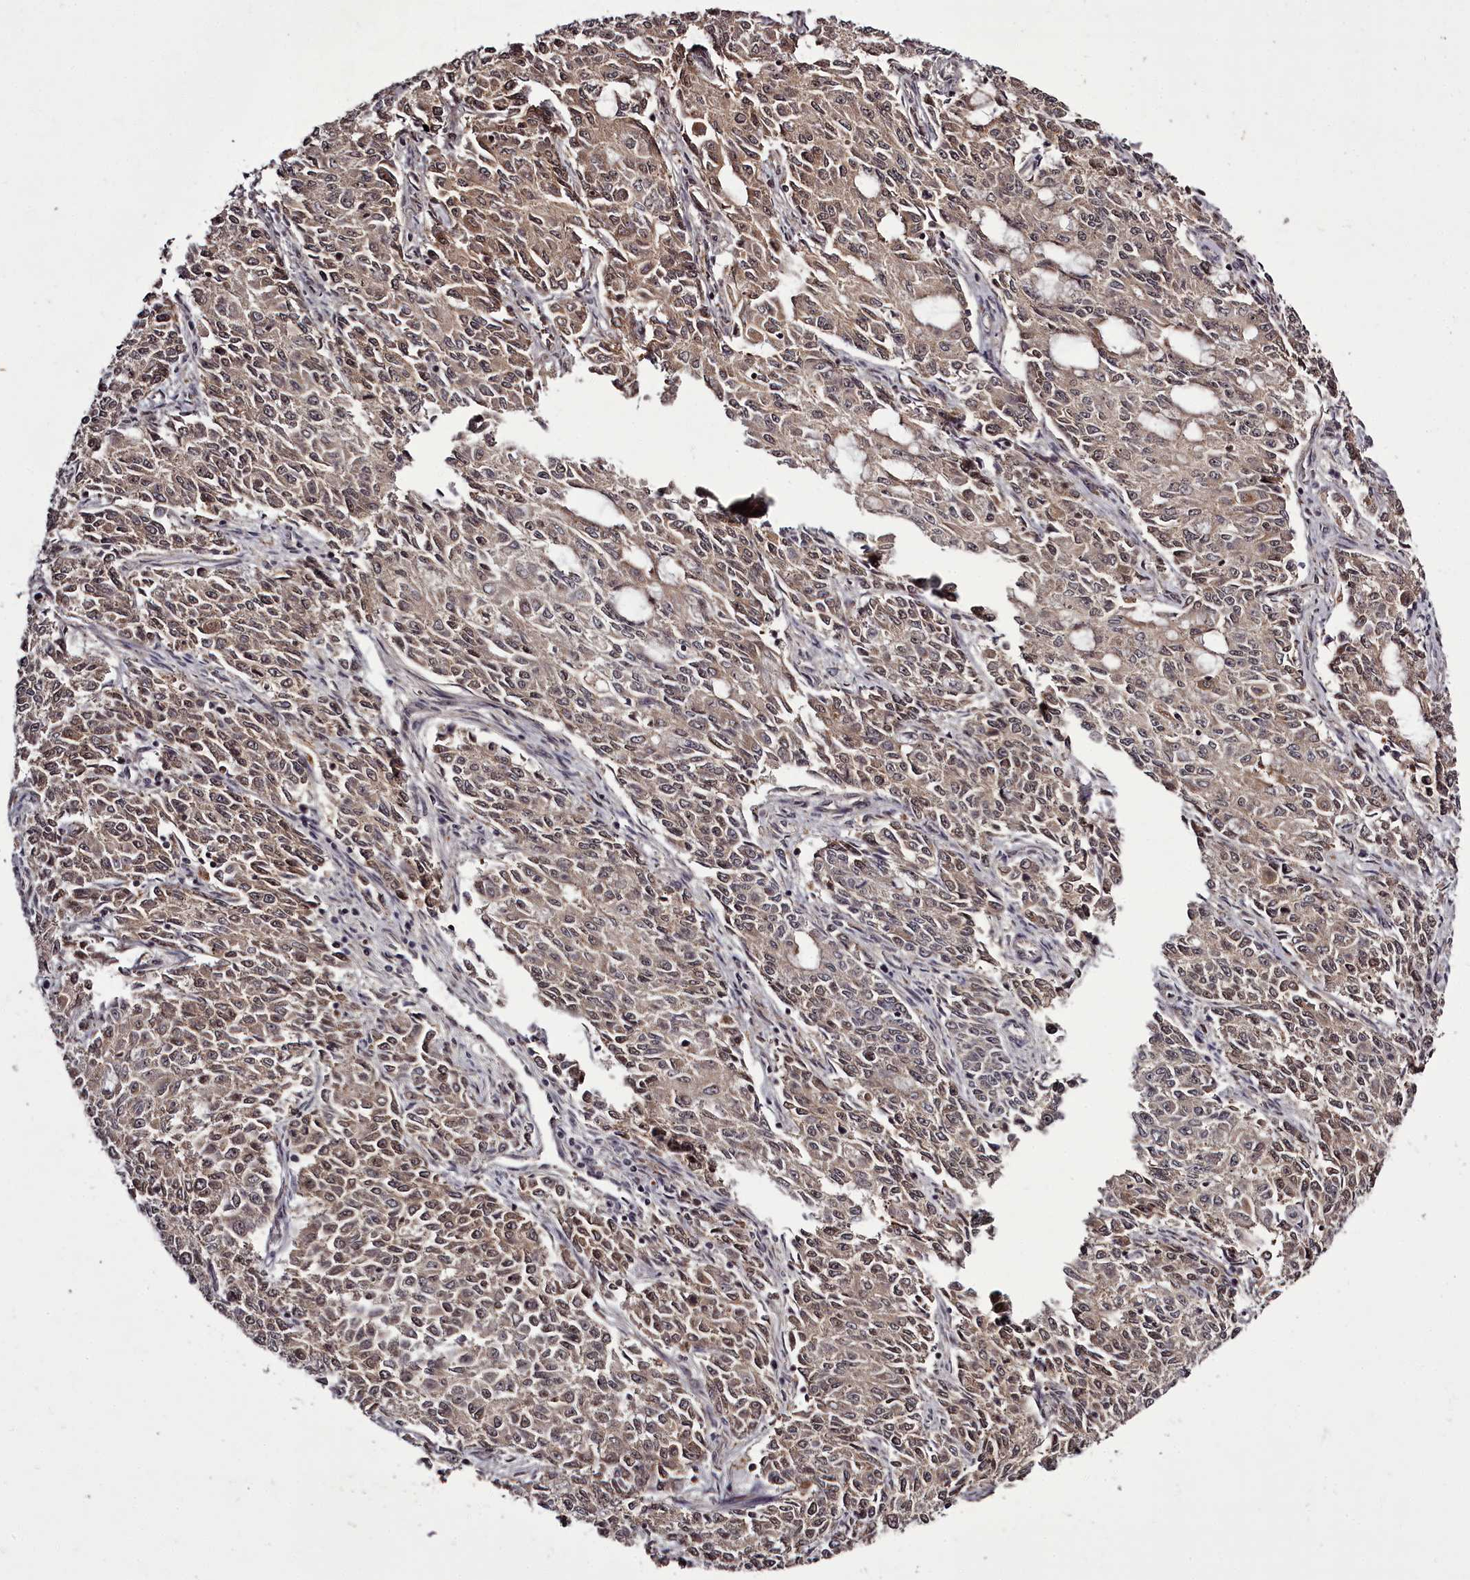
{"staining": {"intensity": "moderate", "quantity": ">75%", "location": "nuclear"}, "tissue": "endometrial cancer", "cell_type": "Tumor cells", "image_type": "cancer", "snomed": [{"axis": "morphology", "description": "Adenocarcinoma, NOS"}, {"axis": "topography", "description": "Endometrium"}], "caption": "Protein expression analysis of human endometrial cancer (adenocarcinoma) reveals moderate nuclear staining in about >75% of tumor cells.", "gene": "PCBP2", "patient": {"sex": "female", "age": 50}}